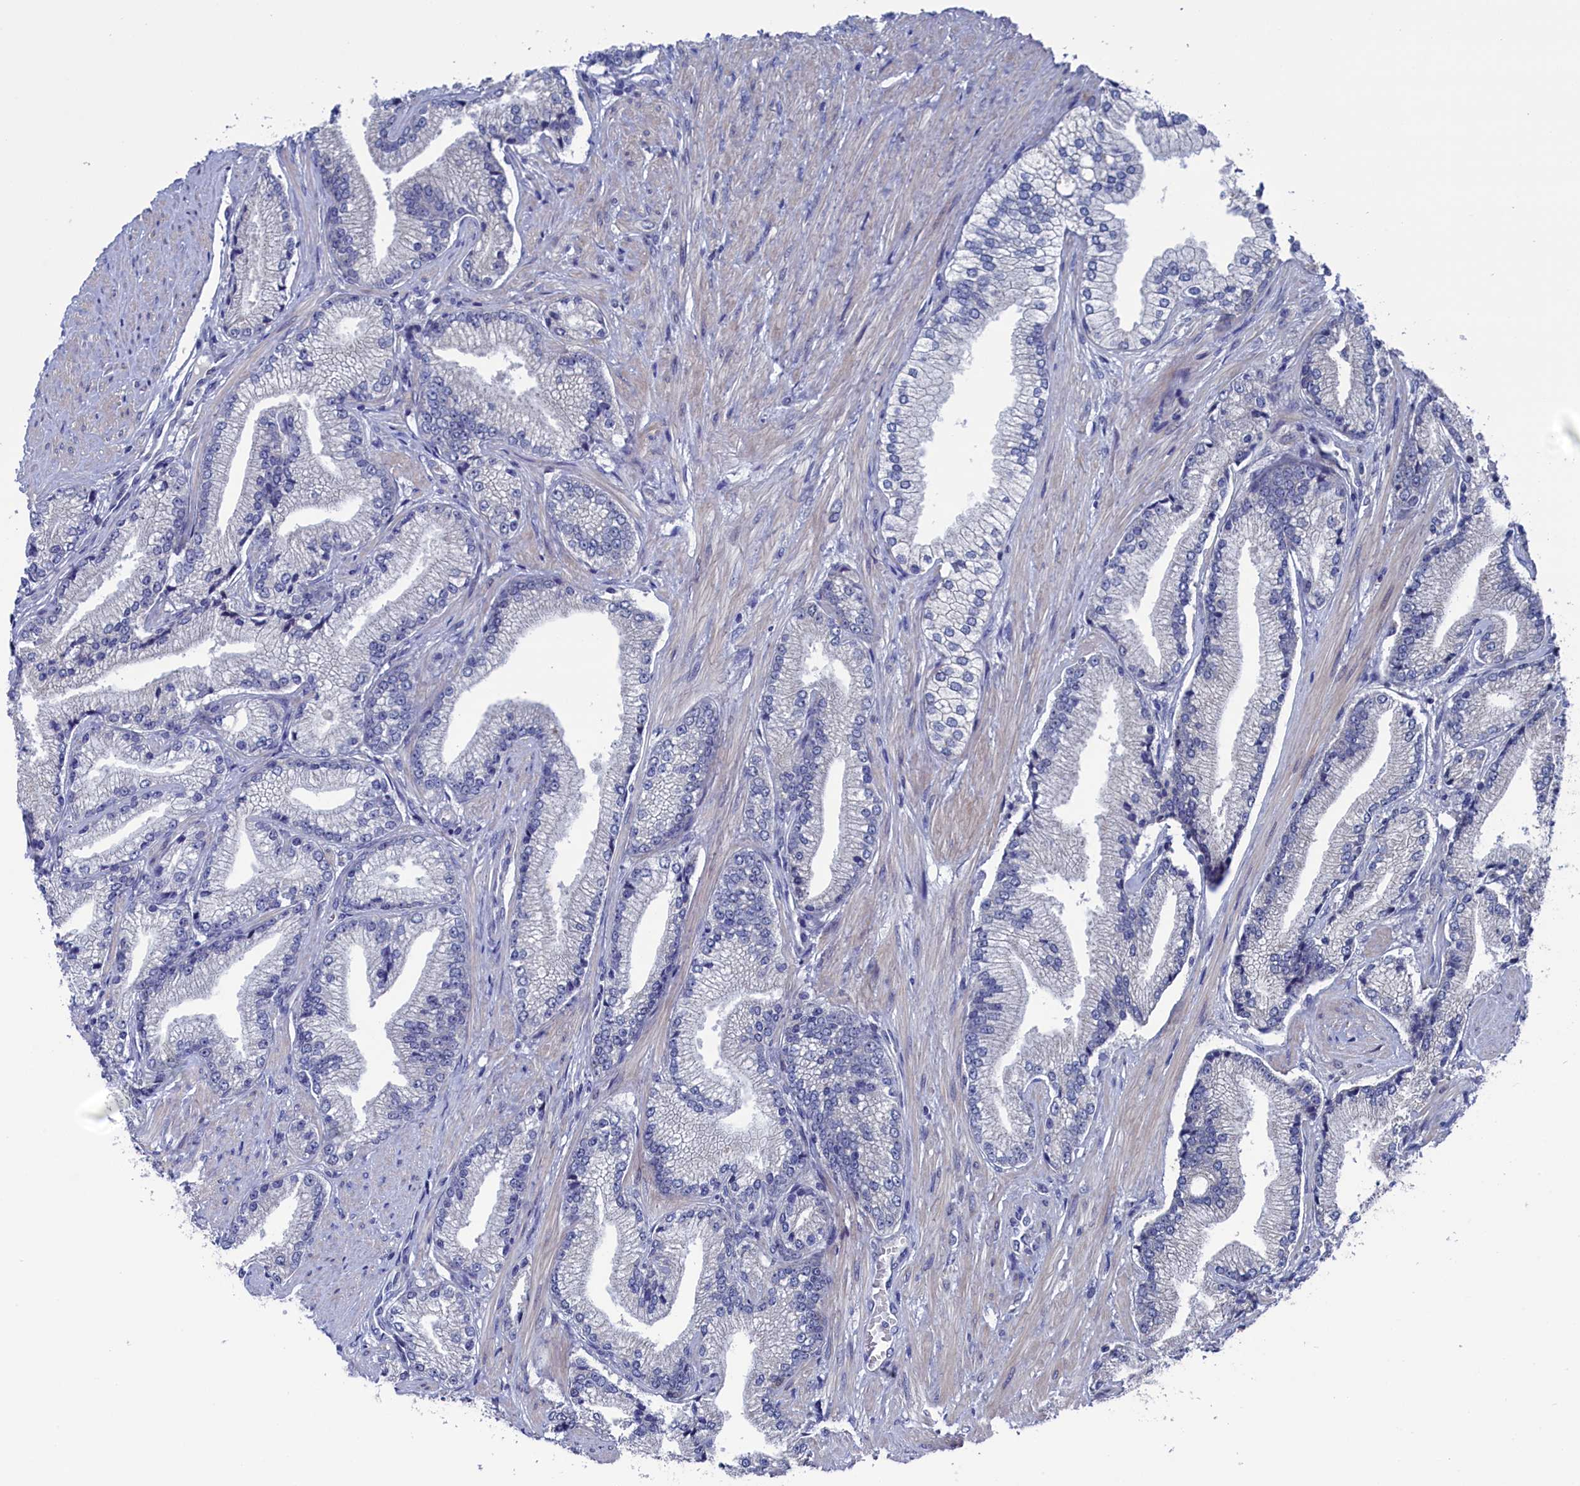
{"staining": {"intensity": "negative", "quantity": "none", "location": "none"}, "tissue": "prostate cancer", "cell_type": "Tumor cells", "image_type": "cancer", "snomed": [{"axis": "morphology", "description": "Adenocarcinoma, High grade"}, {"axis": "topography", "description": "Prostate"}], "caption": "Prostate high-grade adenocarcinoma was stained to show a protein in brown. There is no significant positivity in tumor cells.", "gene": "SPATA13", "patient": {"sex": "male", "age": 67}}